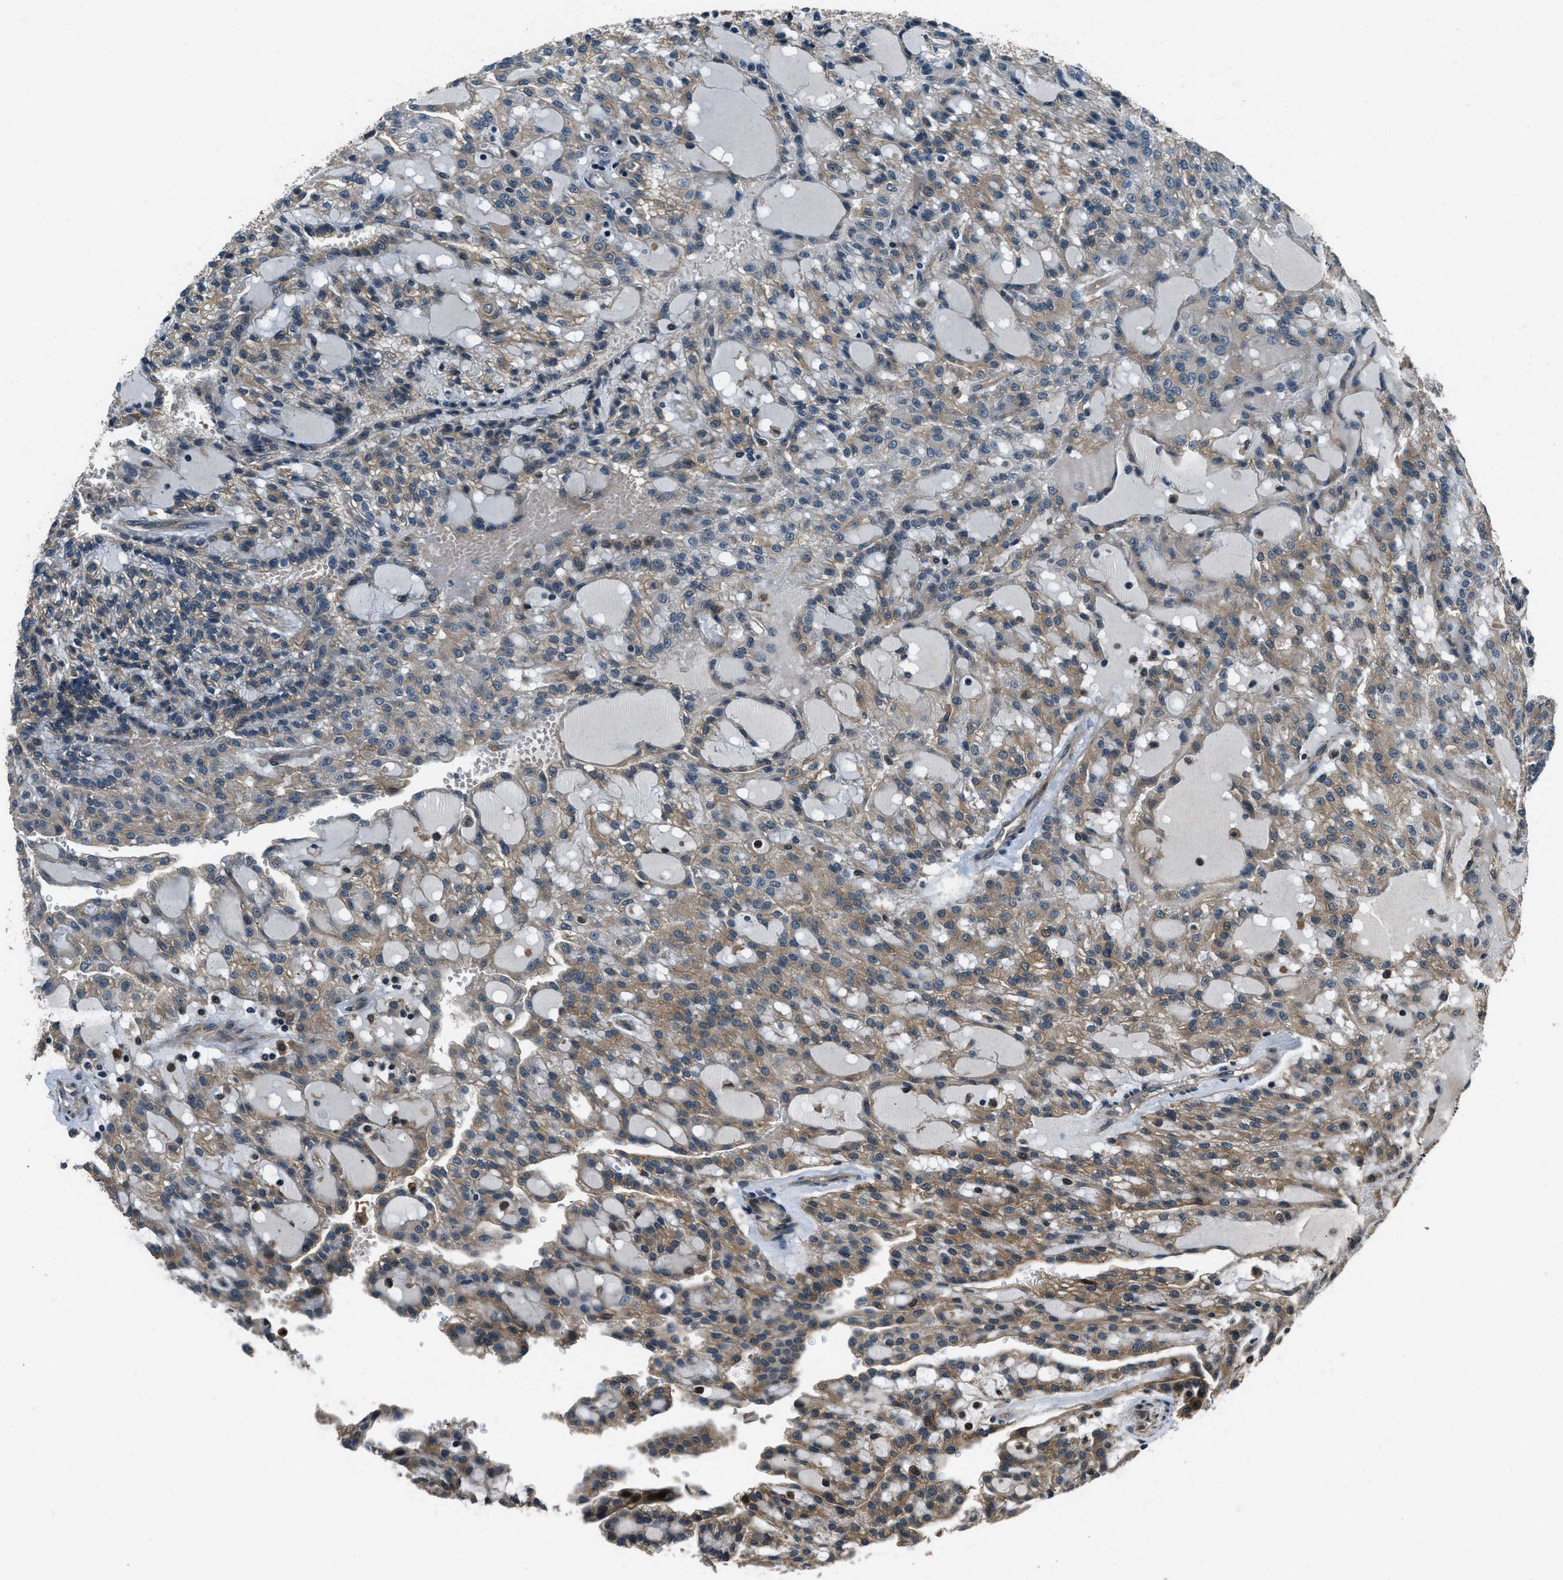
{"staining": {"intensity": "moderate", "quantity": "<25%", "location": "cytoplasmic/membranous"}, "tissue": "renal cancer", "cell_type": "Tumor cells", "image_type": "cancer", "snomed": [{"axis": "morphology", "description": "Adenocarcinoma, NOS"}, {"axis": "topography", "description": "Kidney"}], "caption": "Adenocarcinoma (renal) stained with DAB (3,3'-diaminobenzidine) IHC reveals low levels of moderate cytoplasmic/membranous staining in about <25% of tumor cells.", "gene": "ARHGEF11", "patient": {"sex": "male", "age": 63}}